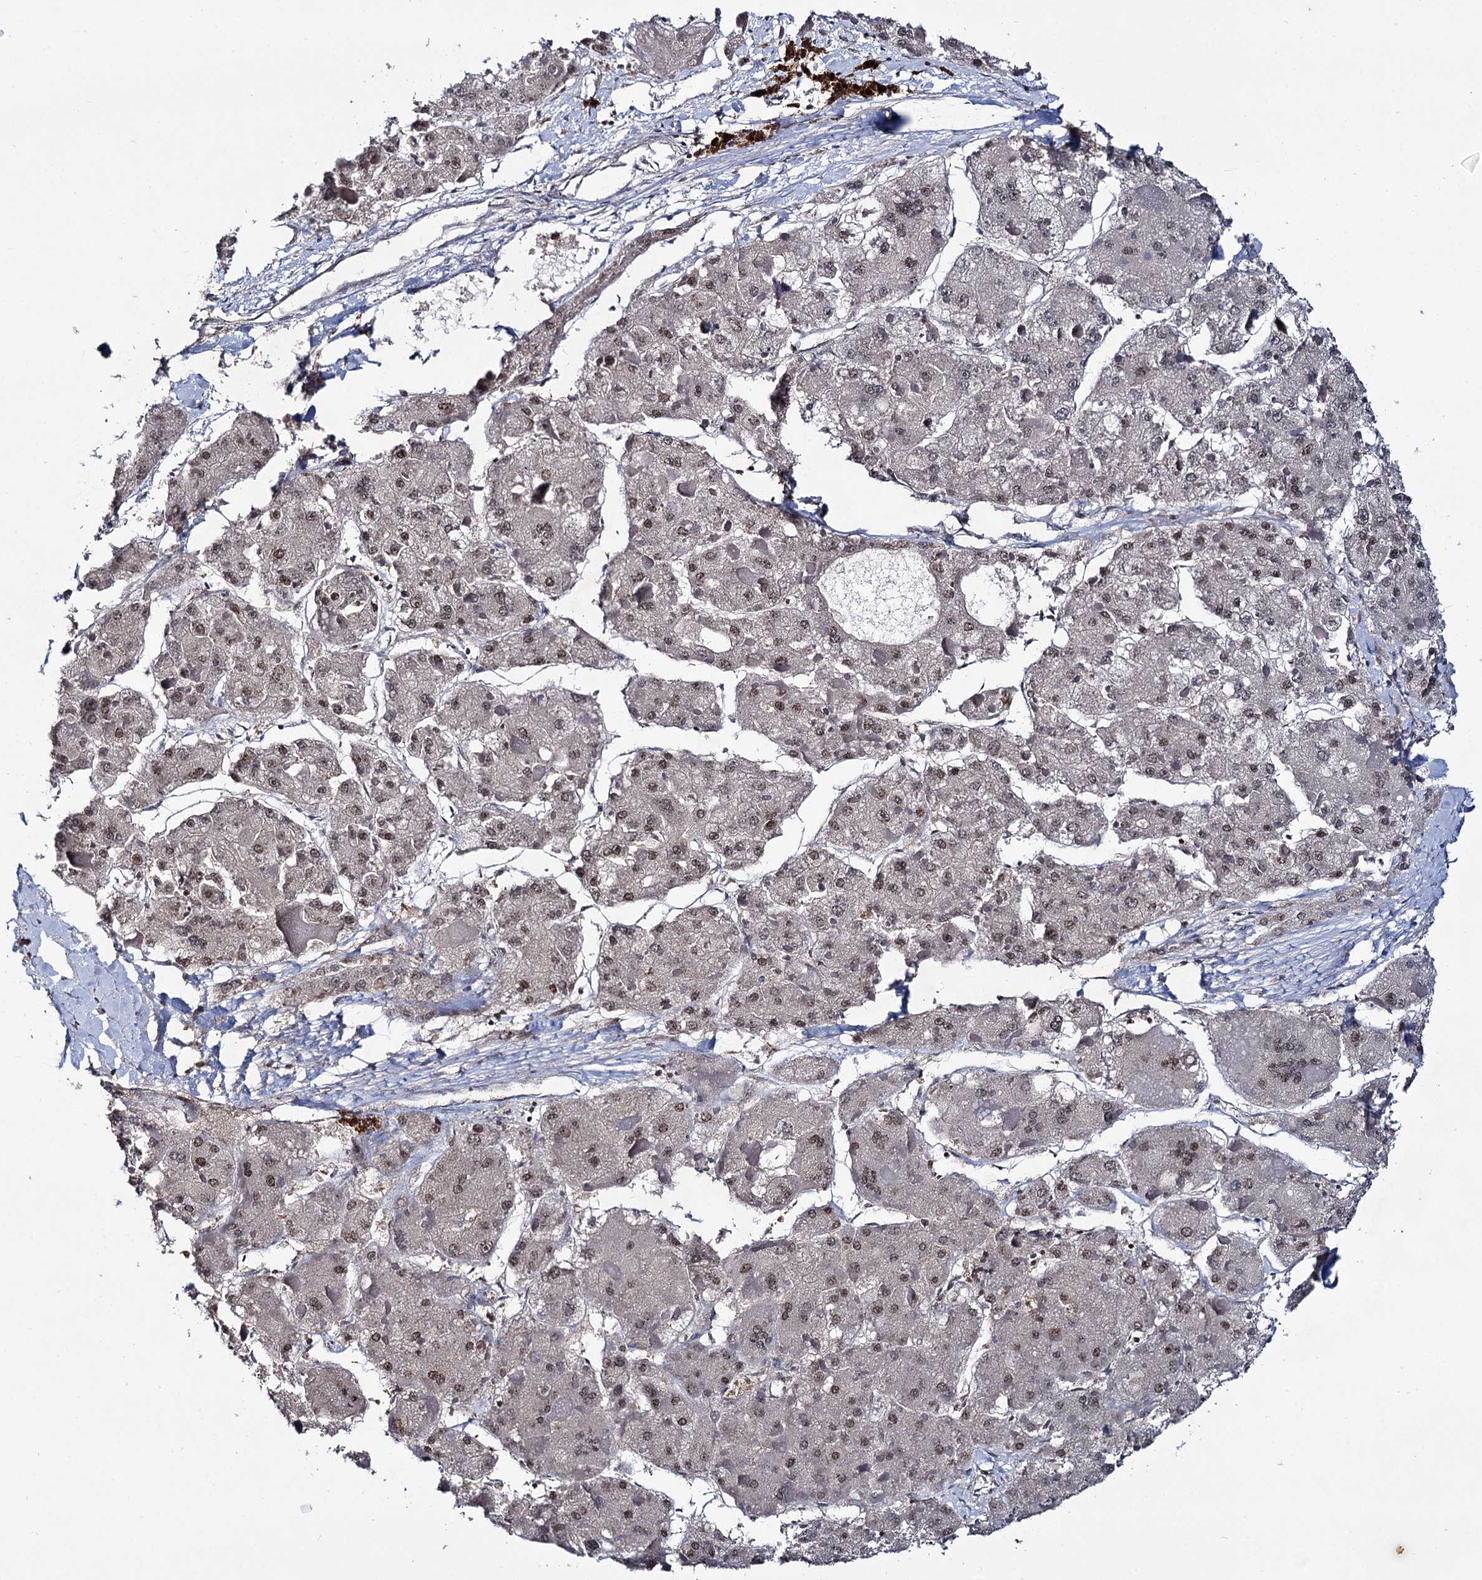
{"staining": {"intensity": "moderate", "quantity": ">75%", "location": "nuclear"}, "tissue": "liver cancer", "cell_type": "Tumor cells", "image_type": "cancer", "snomed": [{"axis": "morphology", "description": "Carcinoma, Hepatocellular, NOS"}, {"axis": "topography", "description": "Liver"}], "caption": "A photomicrograph showing moderate nuclear expression in about >75% of tumor cells in liver hepatocellular carcinoma, as visualized by brown immunohistochemical staining.", "gene": "SMCHD1", "patient": {"sex": "female", "age": 73}}